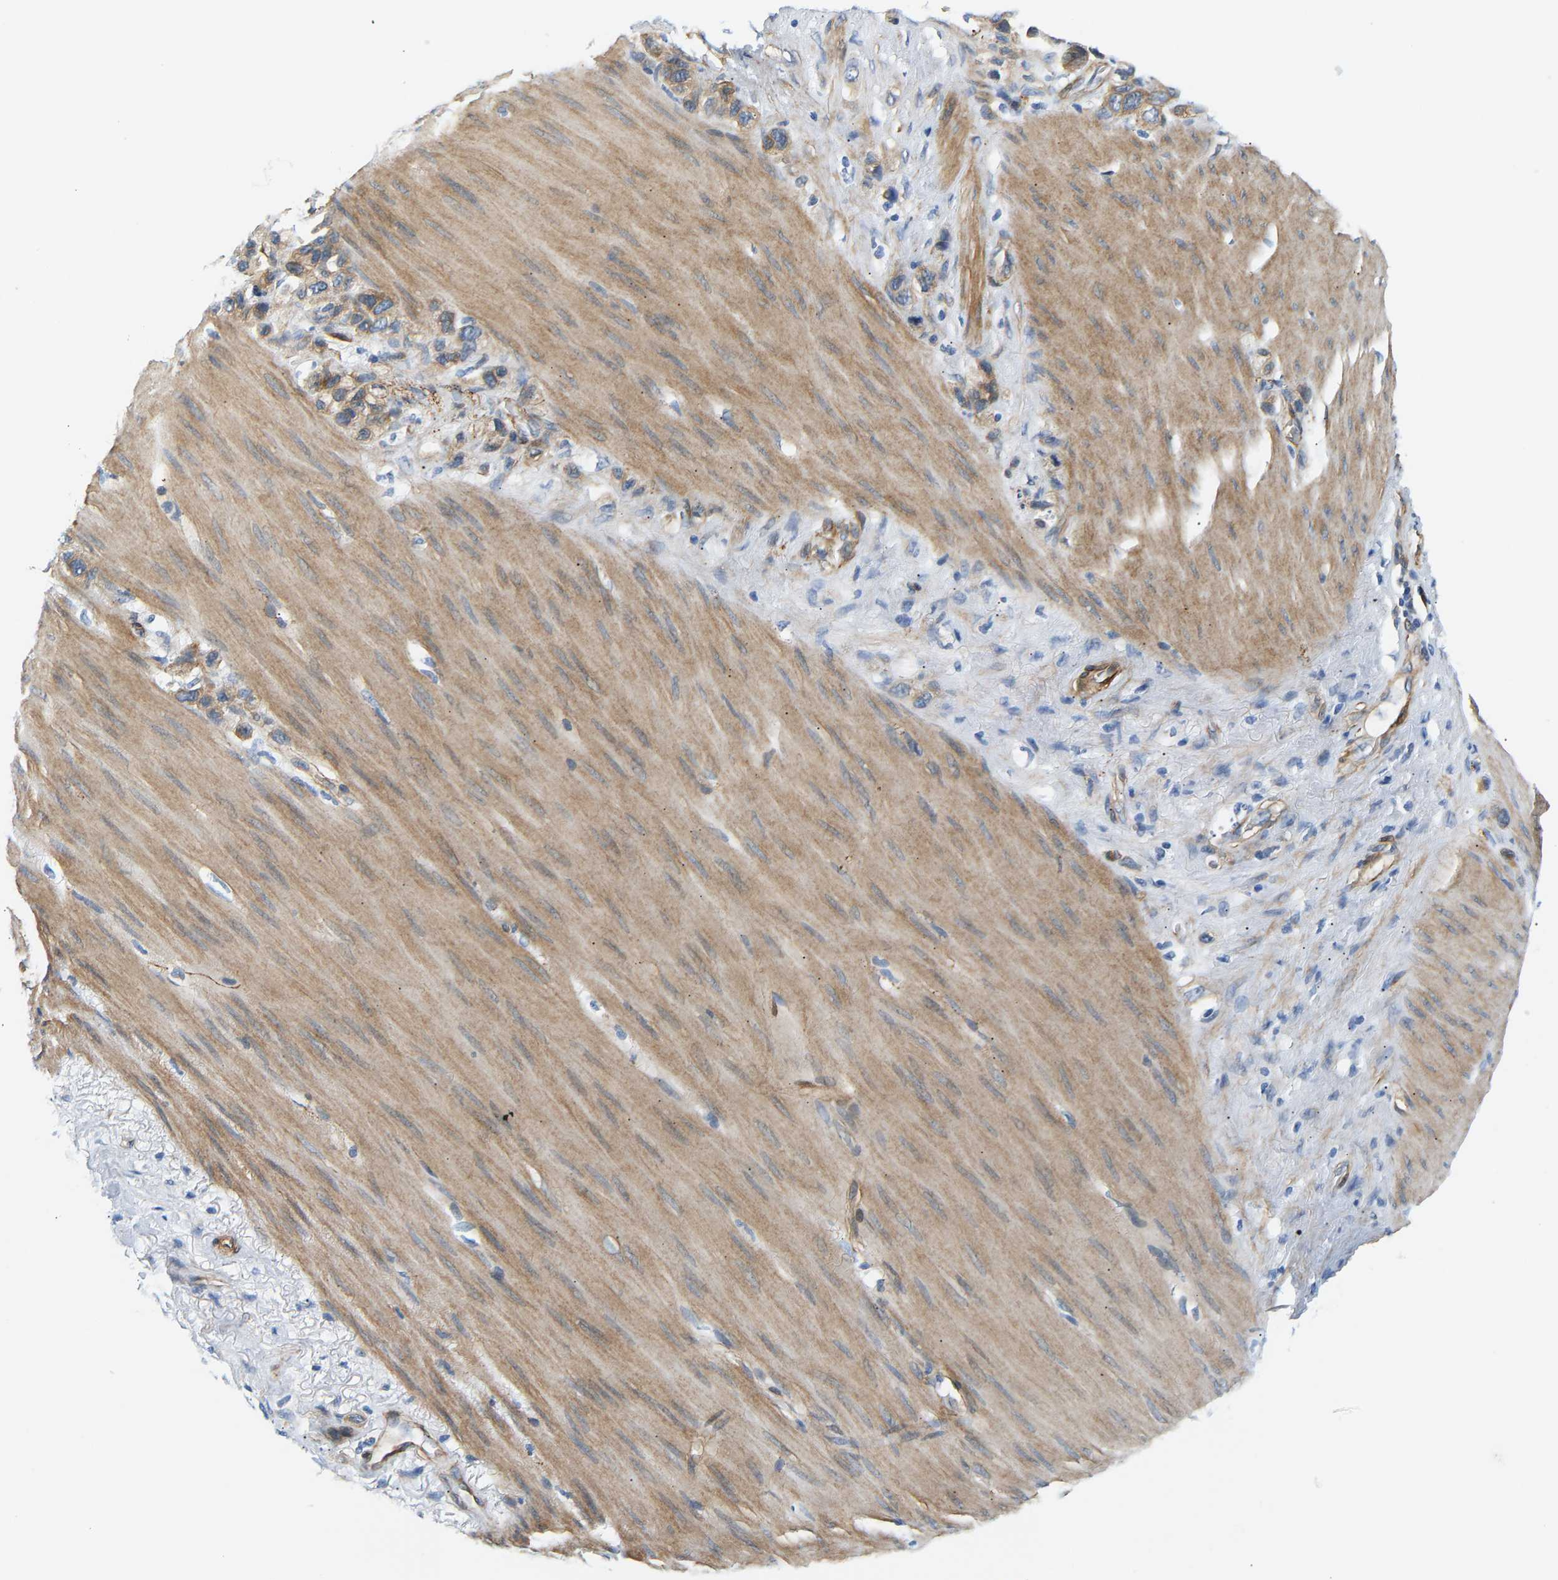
{"staining": {"intensity": "moderate", "quantity": "<25%", "location": "cytoplasmic/membranous"}, "tissue": "stomach cancer", "cell_type": "Tumor cells", "image_type": "cancer", "snomed": [{"axis": "morphology", "description": "Normal tissue, NOS"}, {"axis": "morphology", "description": "Adenocarcinoma, NOS"}, {"axis": "morphology", "description": "Adenocarcinoma, High grade"}, {"axis": "topography", "description": "Stomach, upper"}, {"axis": "topography", "description": "Stomach"}], "caption": "Immunohistochemistry (IHC) (DAB) staining of human stomach cancer demonstrates moderate cytoplasmic/membranous protein staining in approximately <25% of tumor cells.", "gene": "PAWR", "patient": {"sex": "female", "age": 65}}